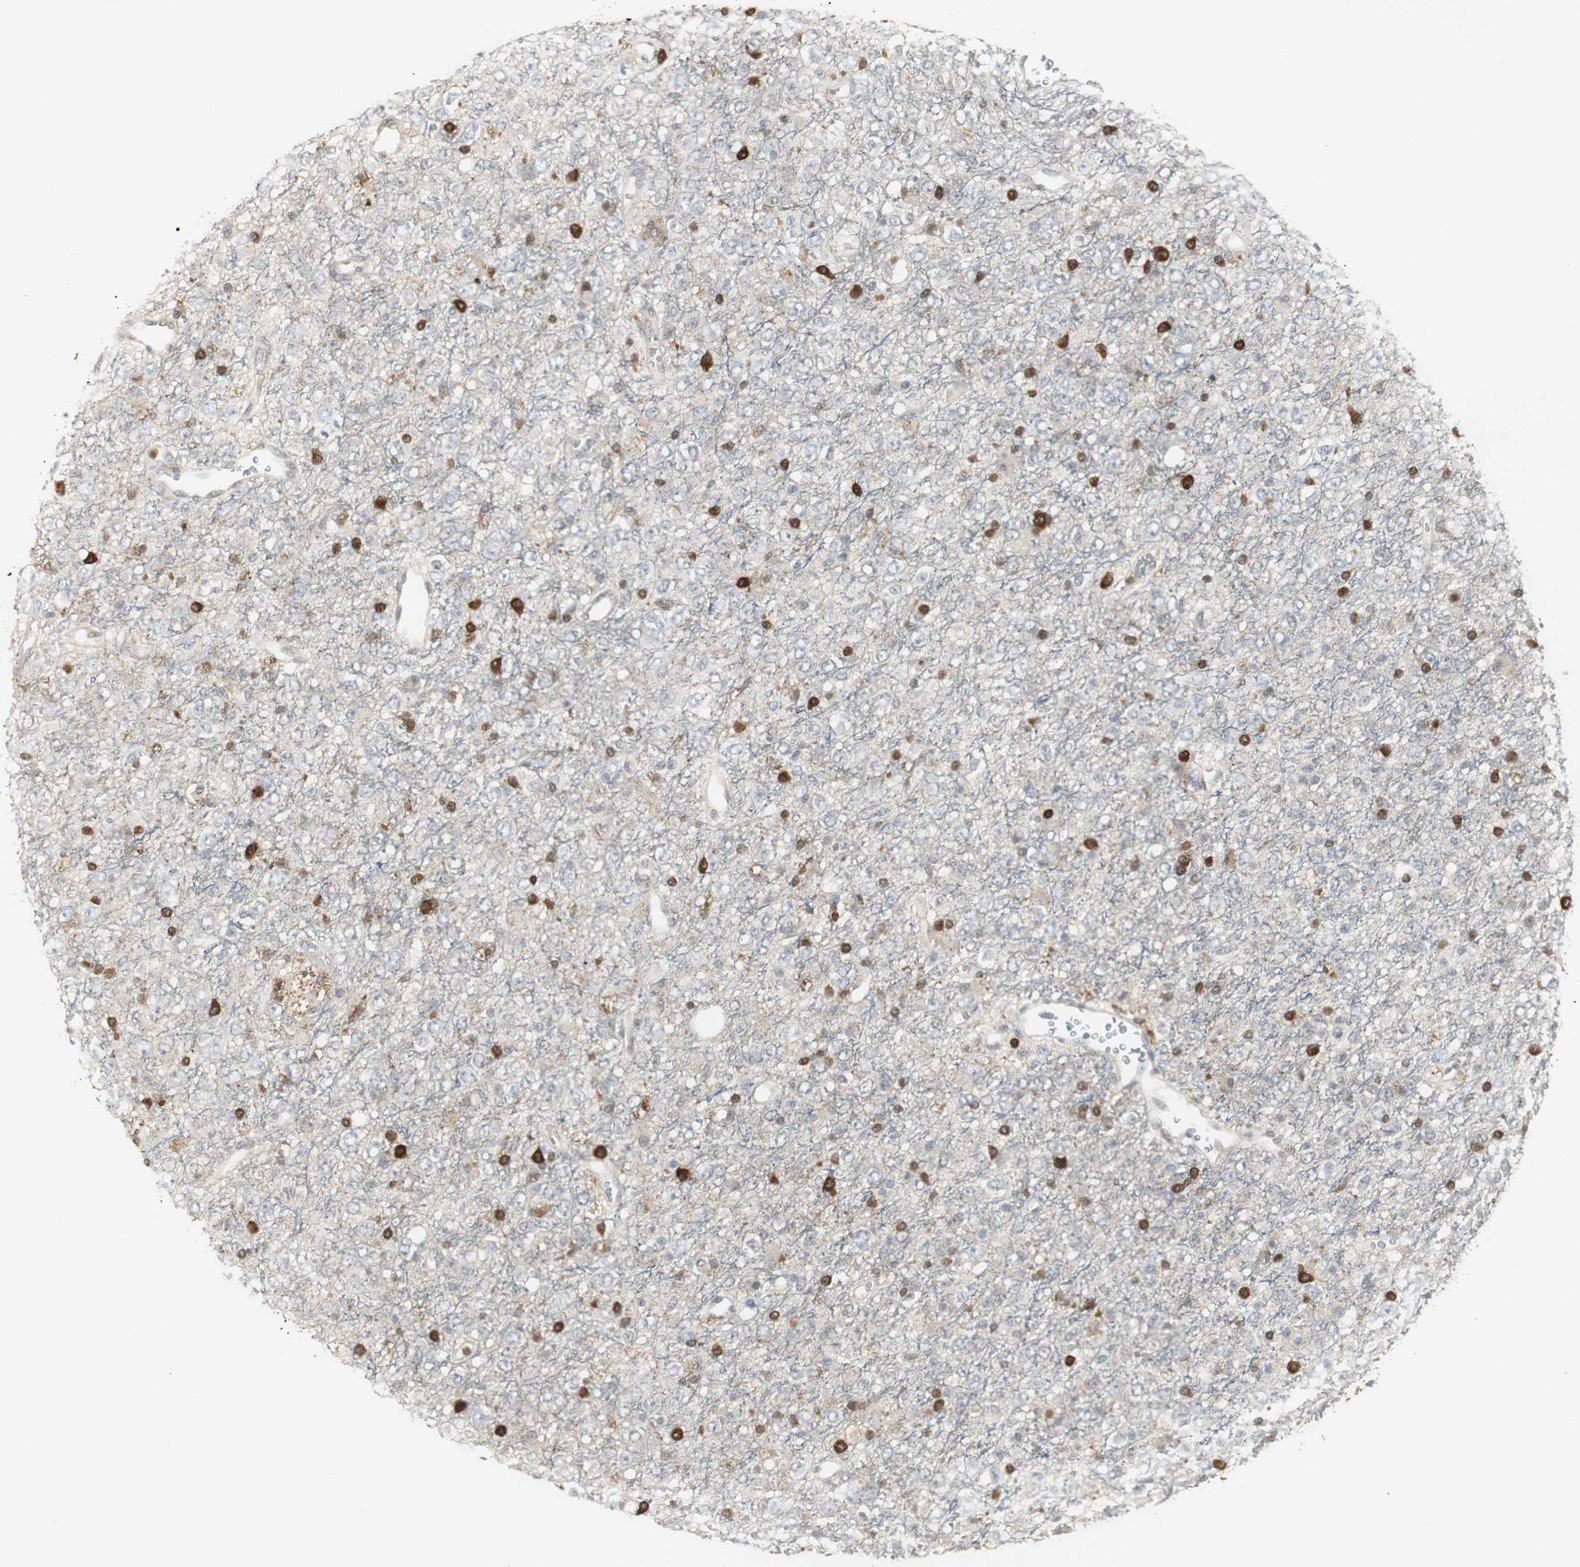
{"staining": {"intensity": "strong", "quantity": "25%-75%", "location": "cytoplasmic/membranous,nuclear"}, "tissue": "glioma", "cell_type": "Tumor cells", "image_type": "cancer", "snomed": [{"axis": "morphology", "description": "Glioma, malignant, High grade"}, {"axis": "topography", "description": "pancreas cauda"}], "caption": "This is an image of immunohistochemistry (IHC) staining of malignant high-grade glioma, which shows strong positivity in the cytoplasmic/membranous and nuclear of tumor cells.", "gene": "PLIN3", "patient": {"sex": "male", "age": 60}}